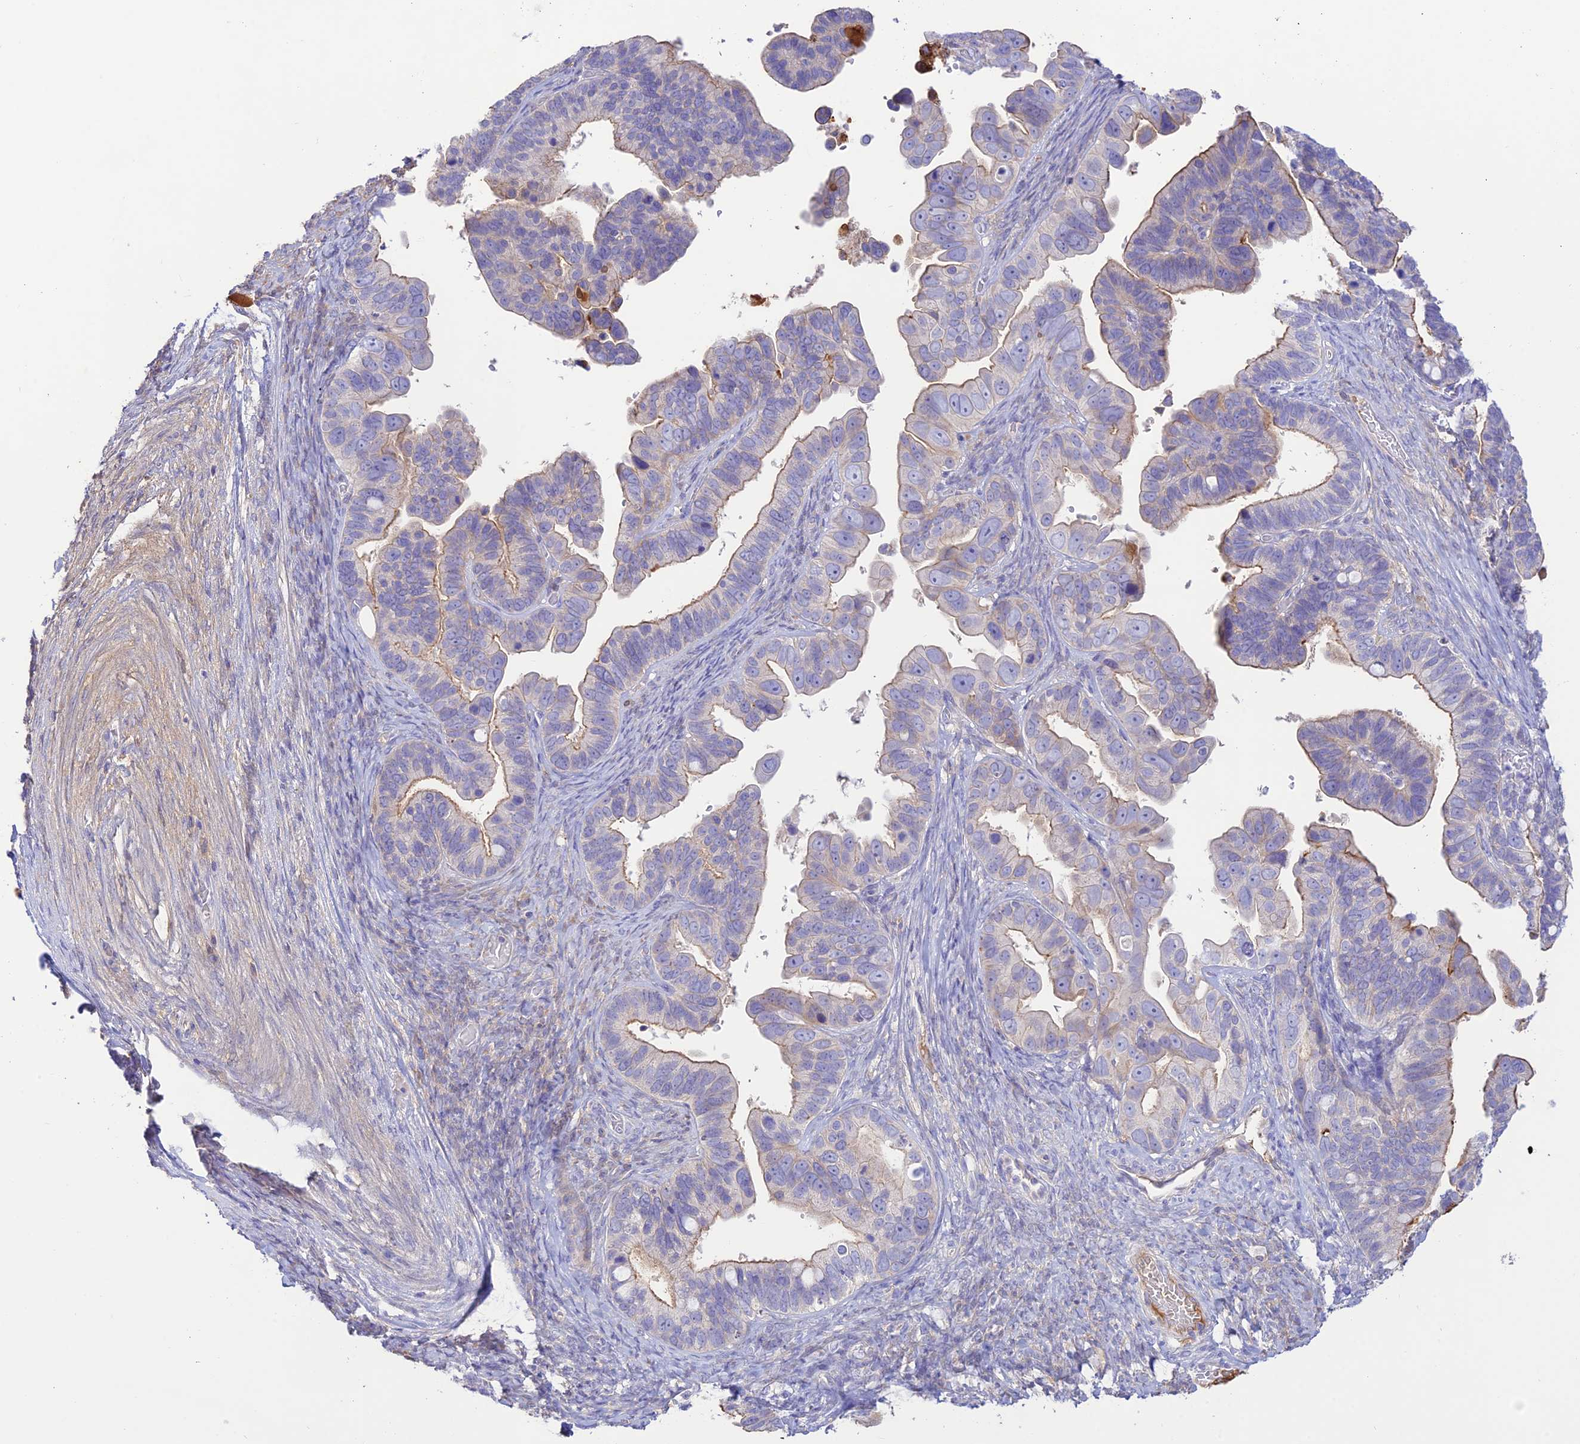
{"staining": {"intensity": "weak", "quantity": "25%-75%", "location": "cytoplasmic/membranous"}, "tissue": "ovarian cancer", "cell_type": "Tumor cells", "image_type": "cancer", "snomed": [{"axis": "morphology", "description": "Cystadenocarcinoma, serous, NOS"}, {"axis": "topography", "description": "Ovary"}], "caption": "Immunohistochemical staining of human ovarian cancer (serous cystadenocarcinoma) exhibits weak cytoplasmic/membranous protein expression in approximately 25%-75% of tumor cells. The staining was performed using DAB (3,3'-diaminobenzidine), with brown indicating positive protein expression. Nuclei are stained blue with hematoxylin.", "gene": "NLRP9", "patient": {"sex": "female", "age": 56}}